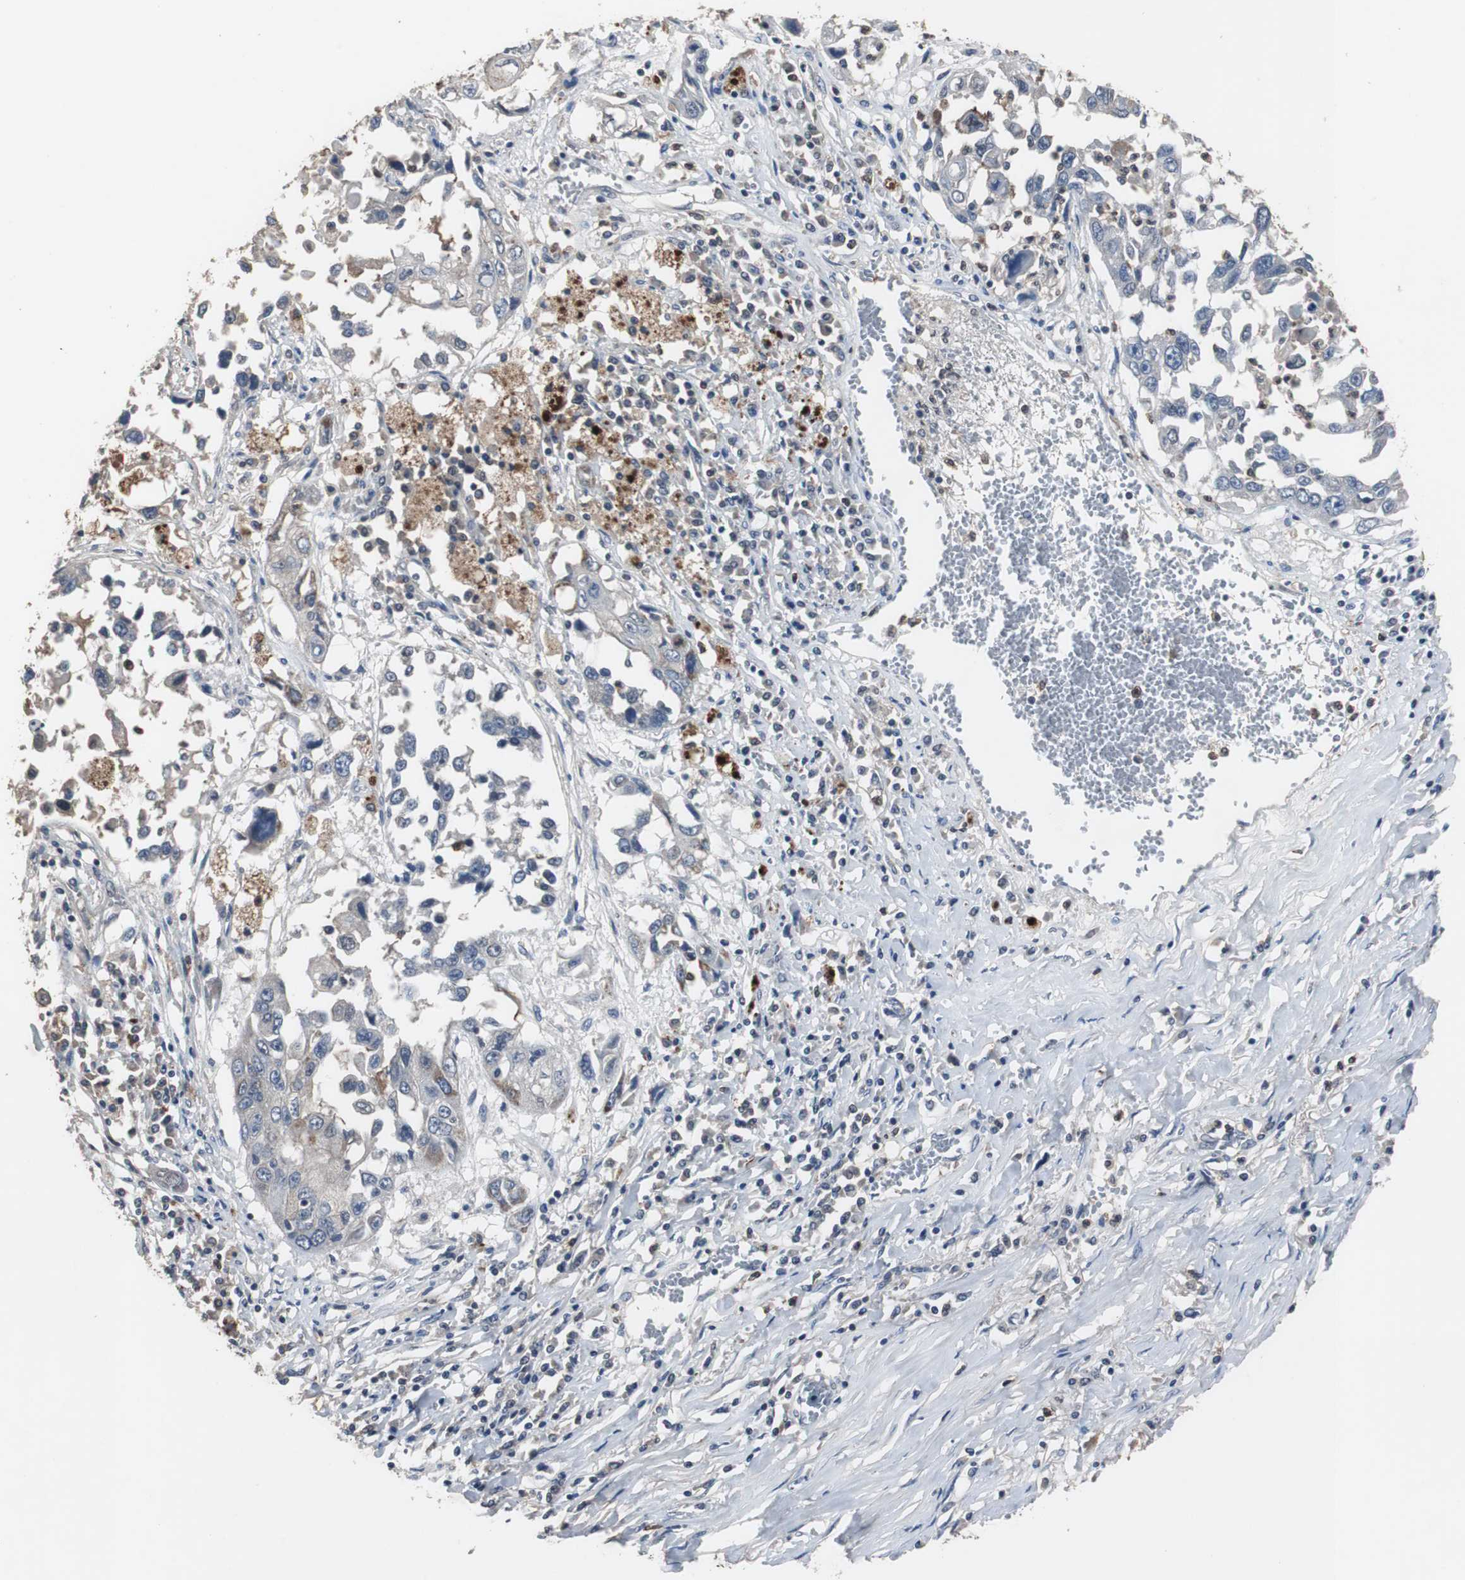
{"staining": {"intensity": "weak", "quantity": "25%-75%", "location": "cytoplasmic/membranous"}, "tissue": "lung cancer", "cell_type": "Tumor cells", "image_type": "cancer", "snomed": [{"axis": "morphology", "description": "Squamous cell carcinoma, NOS"}, {"axis": "topography", "description": "Lung"}], "caption": "Immunohistochemical staining of lung cancer demonstrates low levels of weak cytoplasmic/membranous positivity in approximately 25%-75% of tumor cells.", "gene": "ADNP2", "patient": {"sex": "male", "age": 71}}